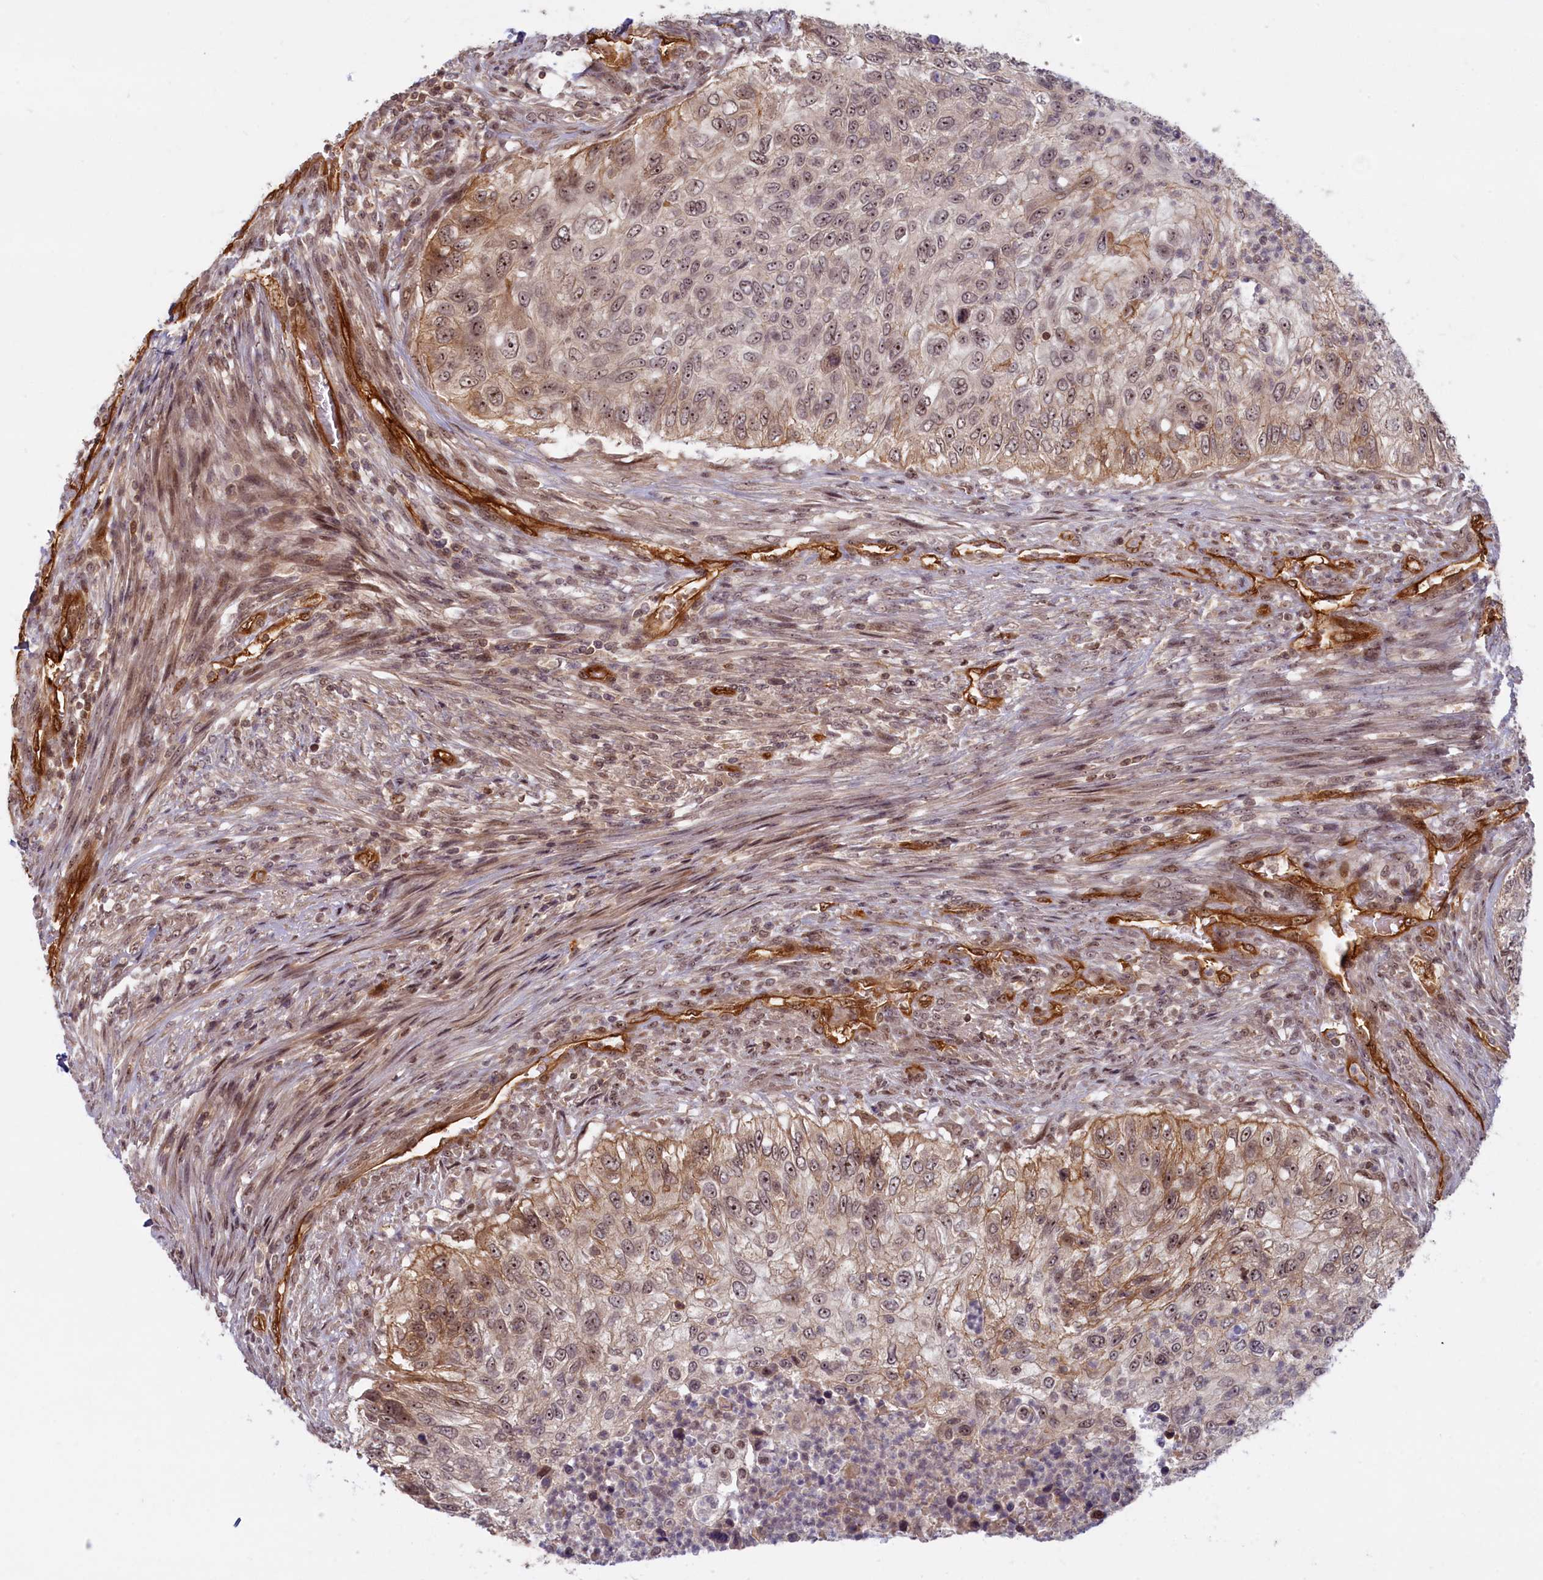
{"staining": {"intensity": "weak", "quantity": ">75%", "location": "cytoplasmic/membranous,nuclear"}, "tissue": "urothelial cancer", "cell_type": "Tumor cells", "image_type": "cancer", "snomed": [{"axis": "morphology", "description": "Urothelial carcinoma, High grade"}, {"axis": "topography", "description": "Urinary bladder"}], "caption": "IHC (DAB) staining of human urothelial cancer exhibits weak cytoplasmic/membranous and nuclear protein expression in about >75% of tumor cells.", "gene": "SNRK", "patient": {"sex": "female", "age": 60}}